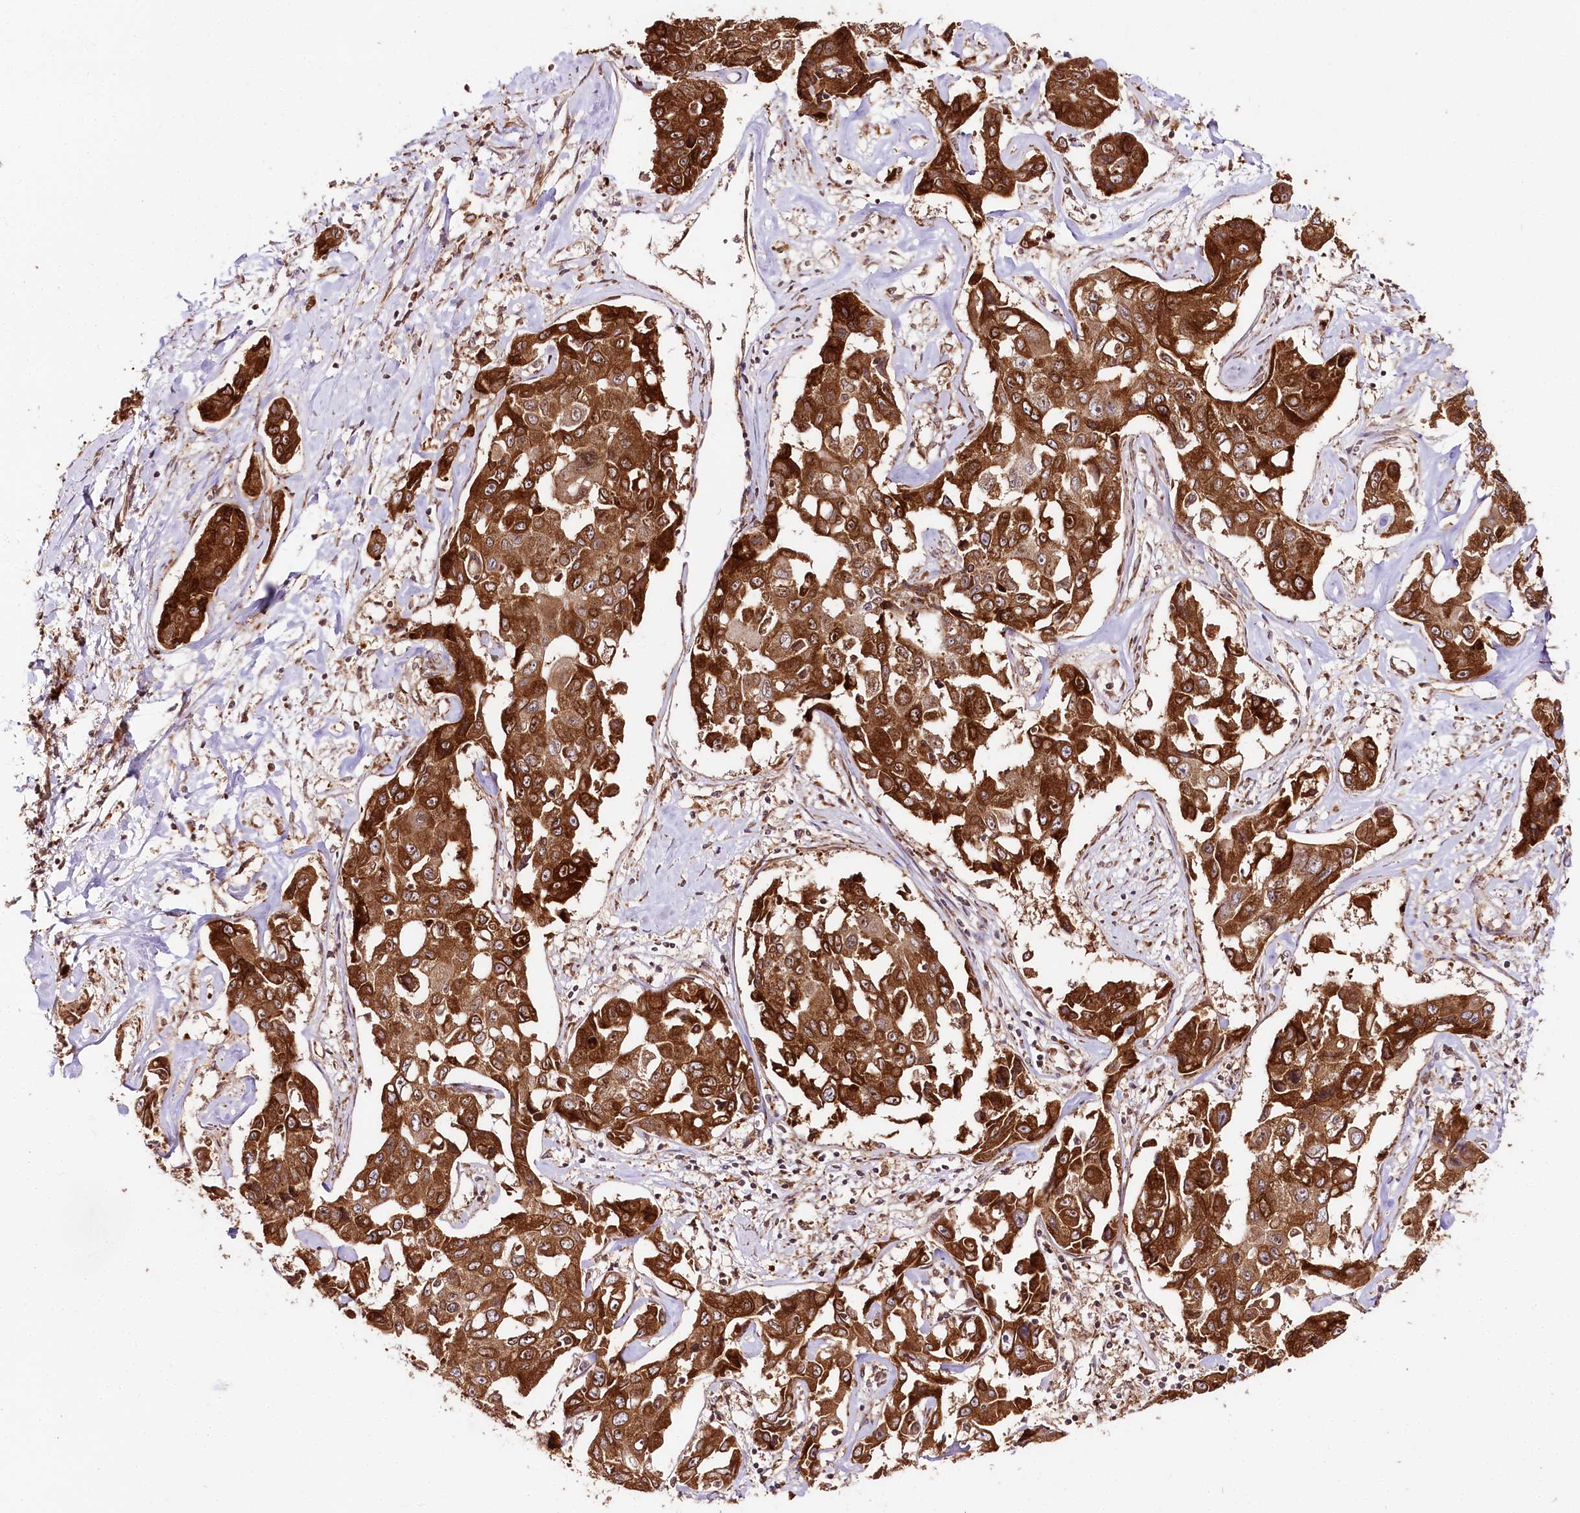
{"staining": {"intensity": "strong", "quantity": ">75%", "location": "cytoplasmic/membranous"}, "tissue": "liver cancer", "cell_type": "Tumor cells", "image_type": "cancer", "snomed": [{"axis": "morphology", "description": "Cholangiocarcinoma"}, {"axis": "topography", "description": "Liver"}], "caption": "About >75% of tumor cells in cholangiocarcinoma (liver) demonstrate strong cytoplasmic/membranous protein positivity as visualized by brown immunohistochemical staining.", "gene": "ENSG00000144785", "patient": {"sex": "male", "age": 59}}